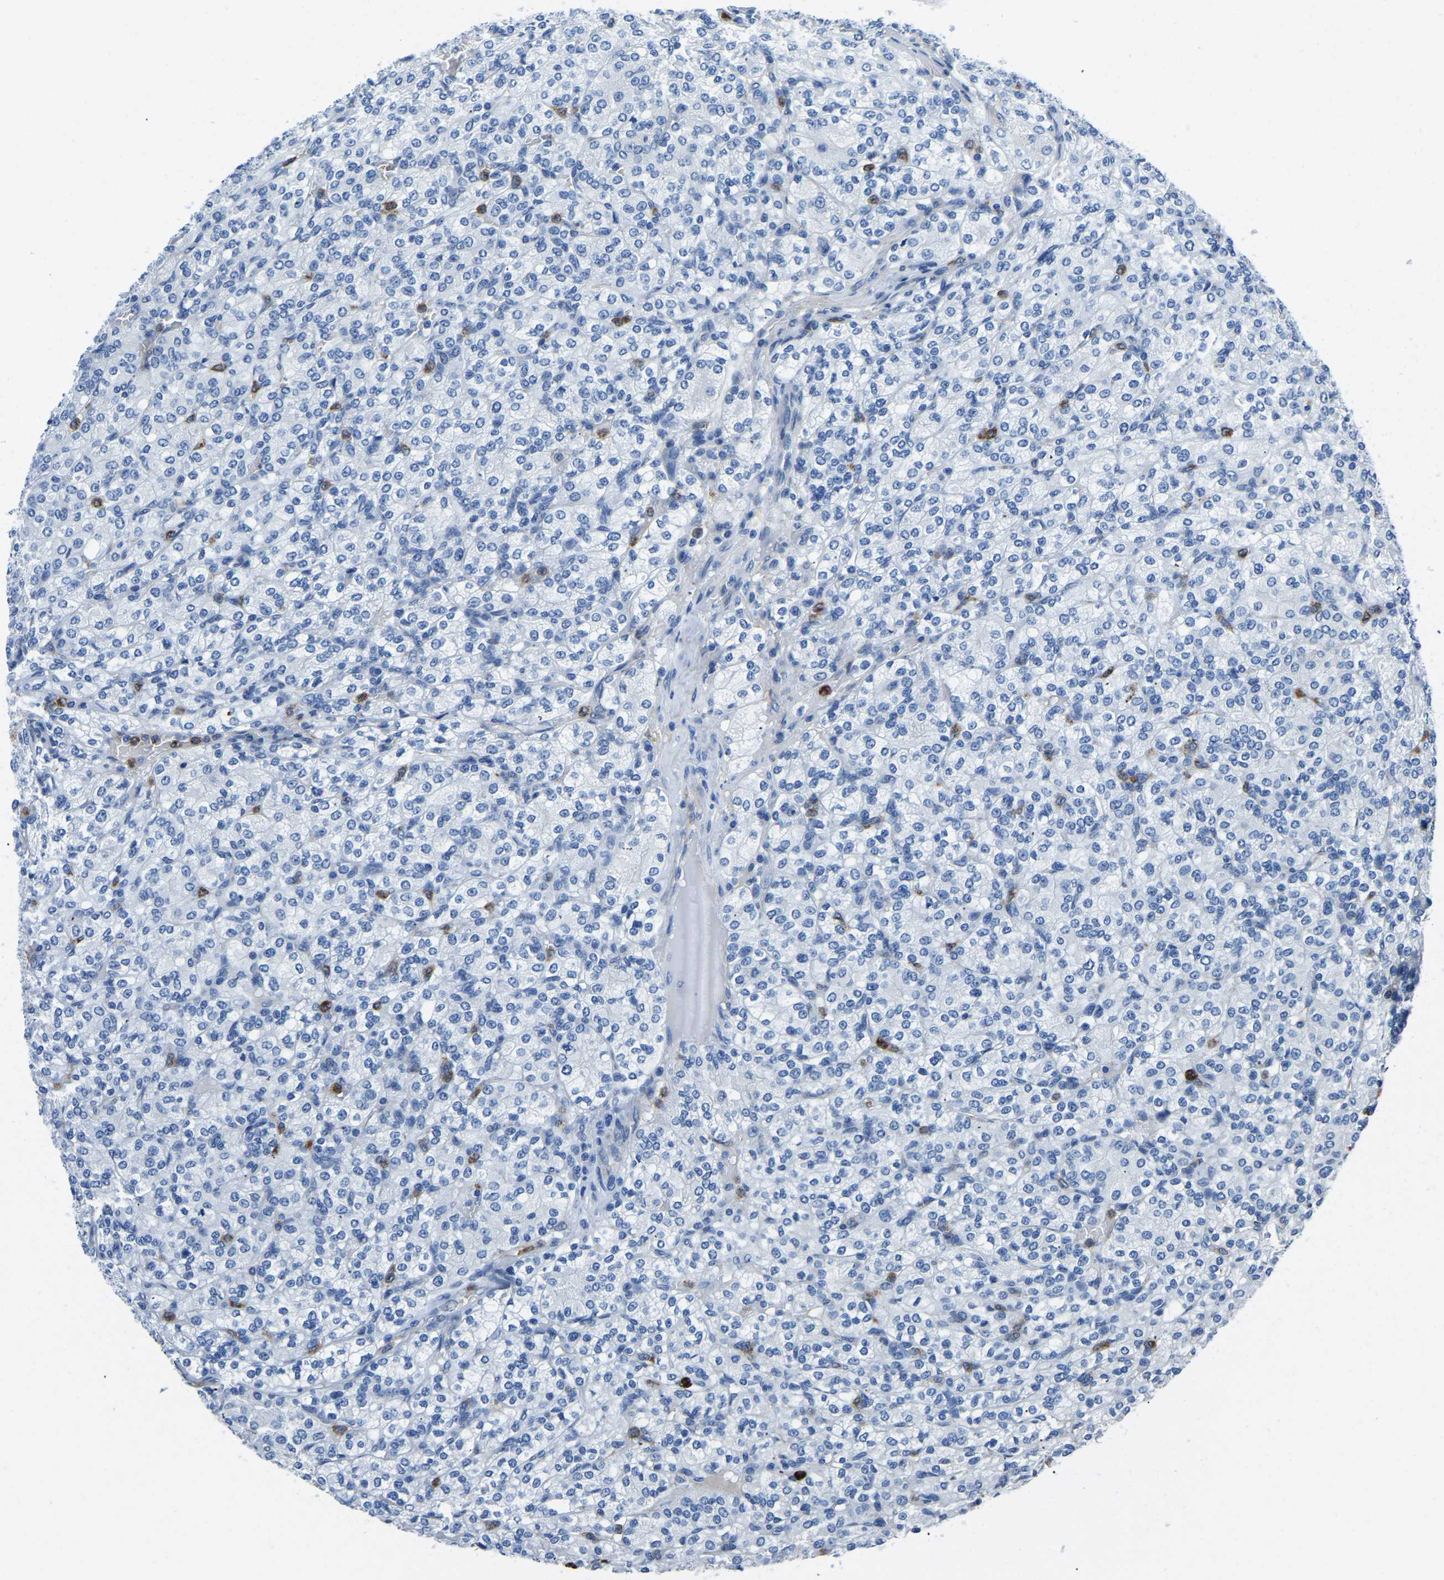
{"staining": {"intensity": "negative", "quantity": "none", "location": "none"}, "tissue": "renal cancer", "cell_type": "Tumor cells", "image_type": "cancer", "snomed": [{"axis": "morphology", "description": "Adenocarcinoma, NOS"}, {"axis": "topography", "description": "Kidney"}], "caption": "The image displays no staining of tumor cells in renal cancer.", "gene": "MS4A3", "patient": {"sex": "male", "age": 77}}